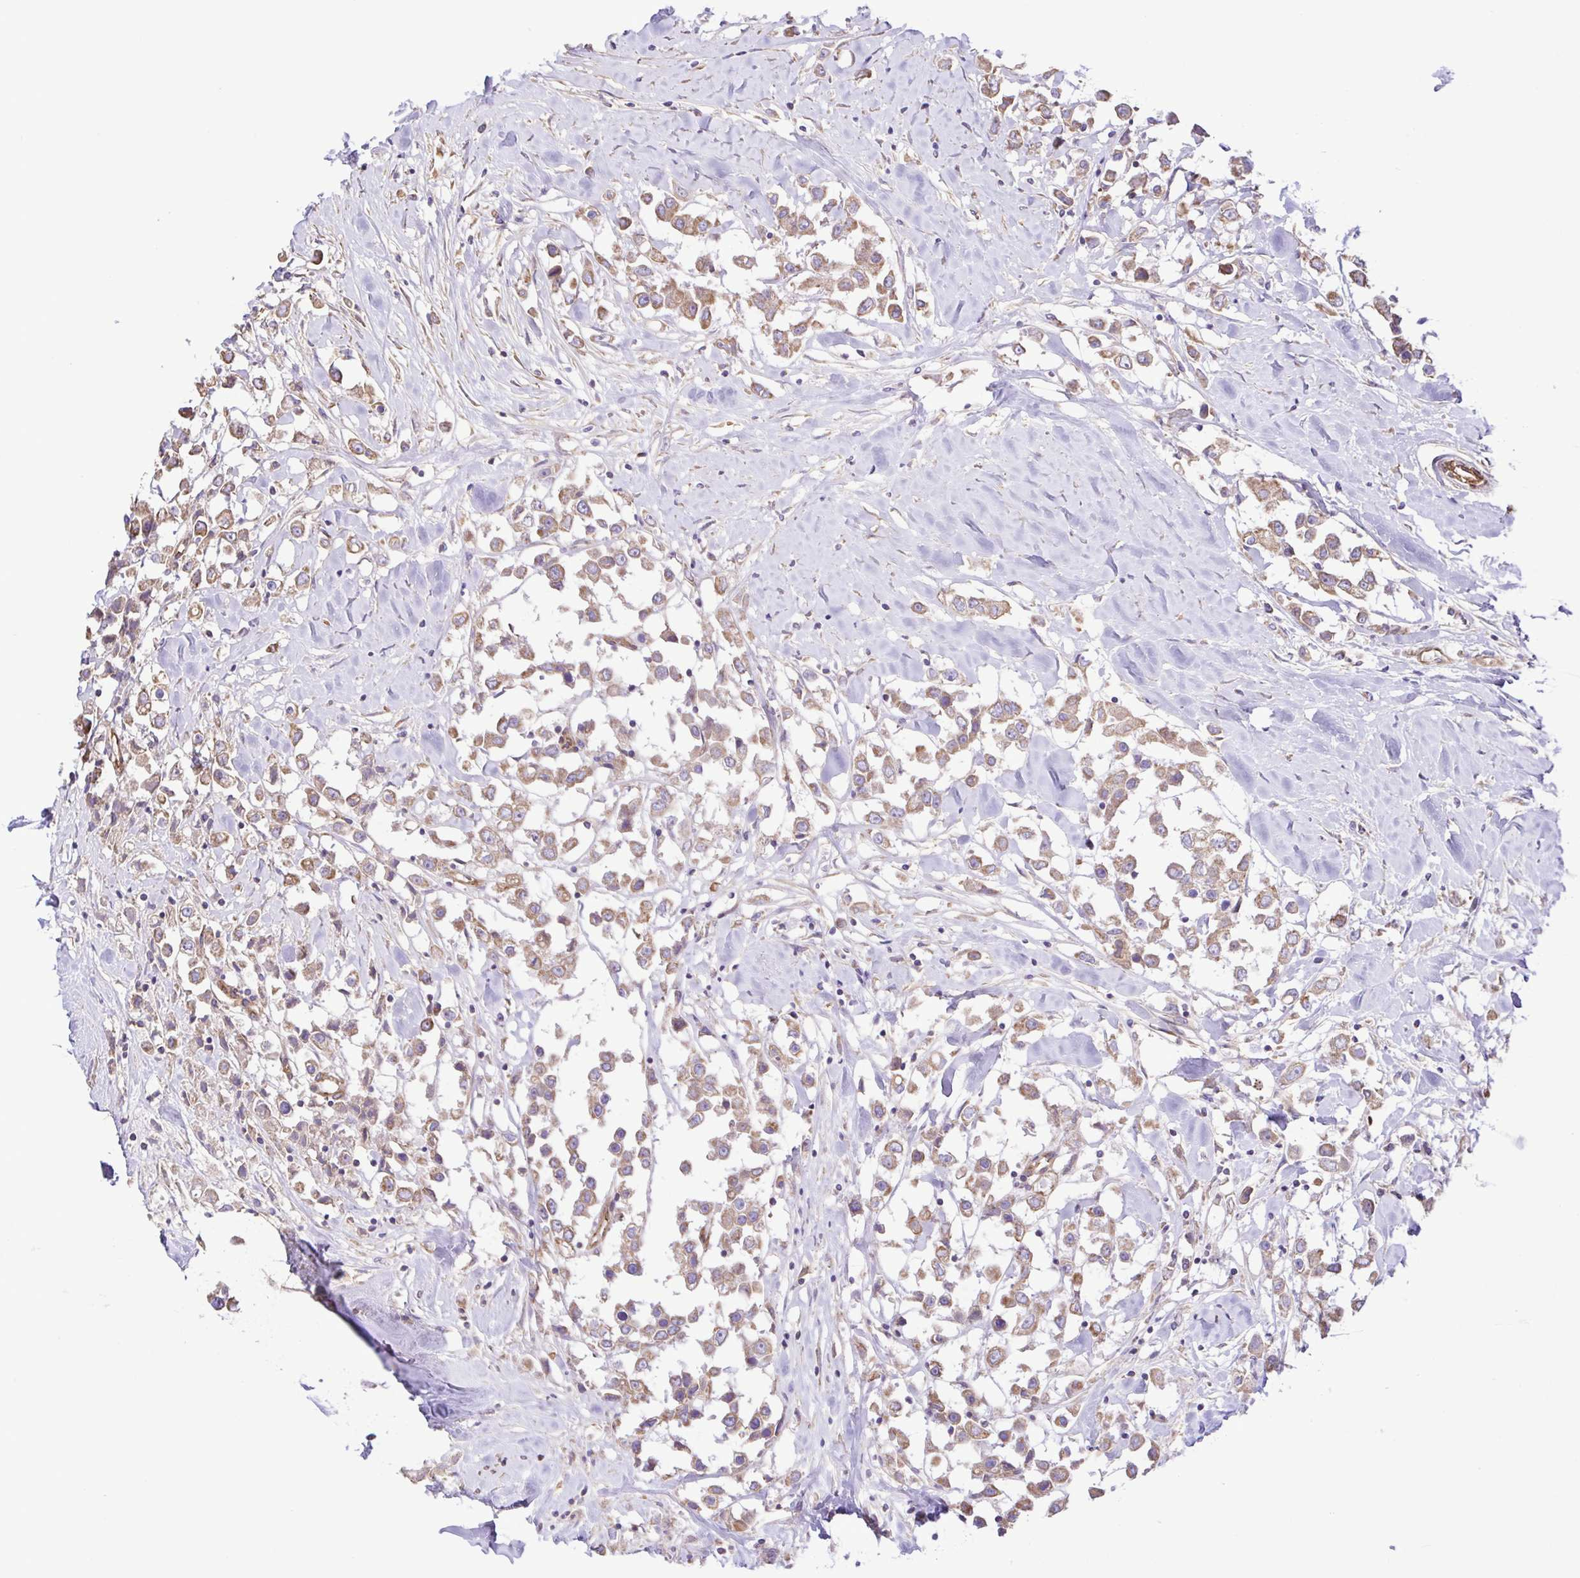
{"staining": {"intensity": "moderate", "quantity": ">75%", "location": "cytoplasmic/membranous"}, "tissue": "breast cancer", "cell_type": "Tumor cells", "image_type": "cancer", "snomed": [{"axis": "morphology", "description": "Duct carcinoma"}, {"axis": "topography", "description": "Breast"}], "caption": "Infiltrating ductal carcinoma (breast) tissue shows moderate cytoplasmic/membranous positivity in approximately >75% of tumor cells", "gene": "FLT1", "patient": {"sex": "female", "age": 61}}